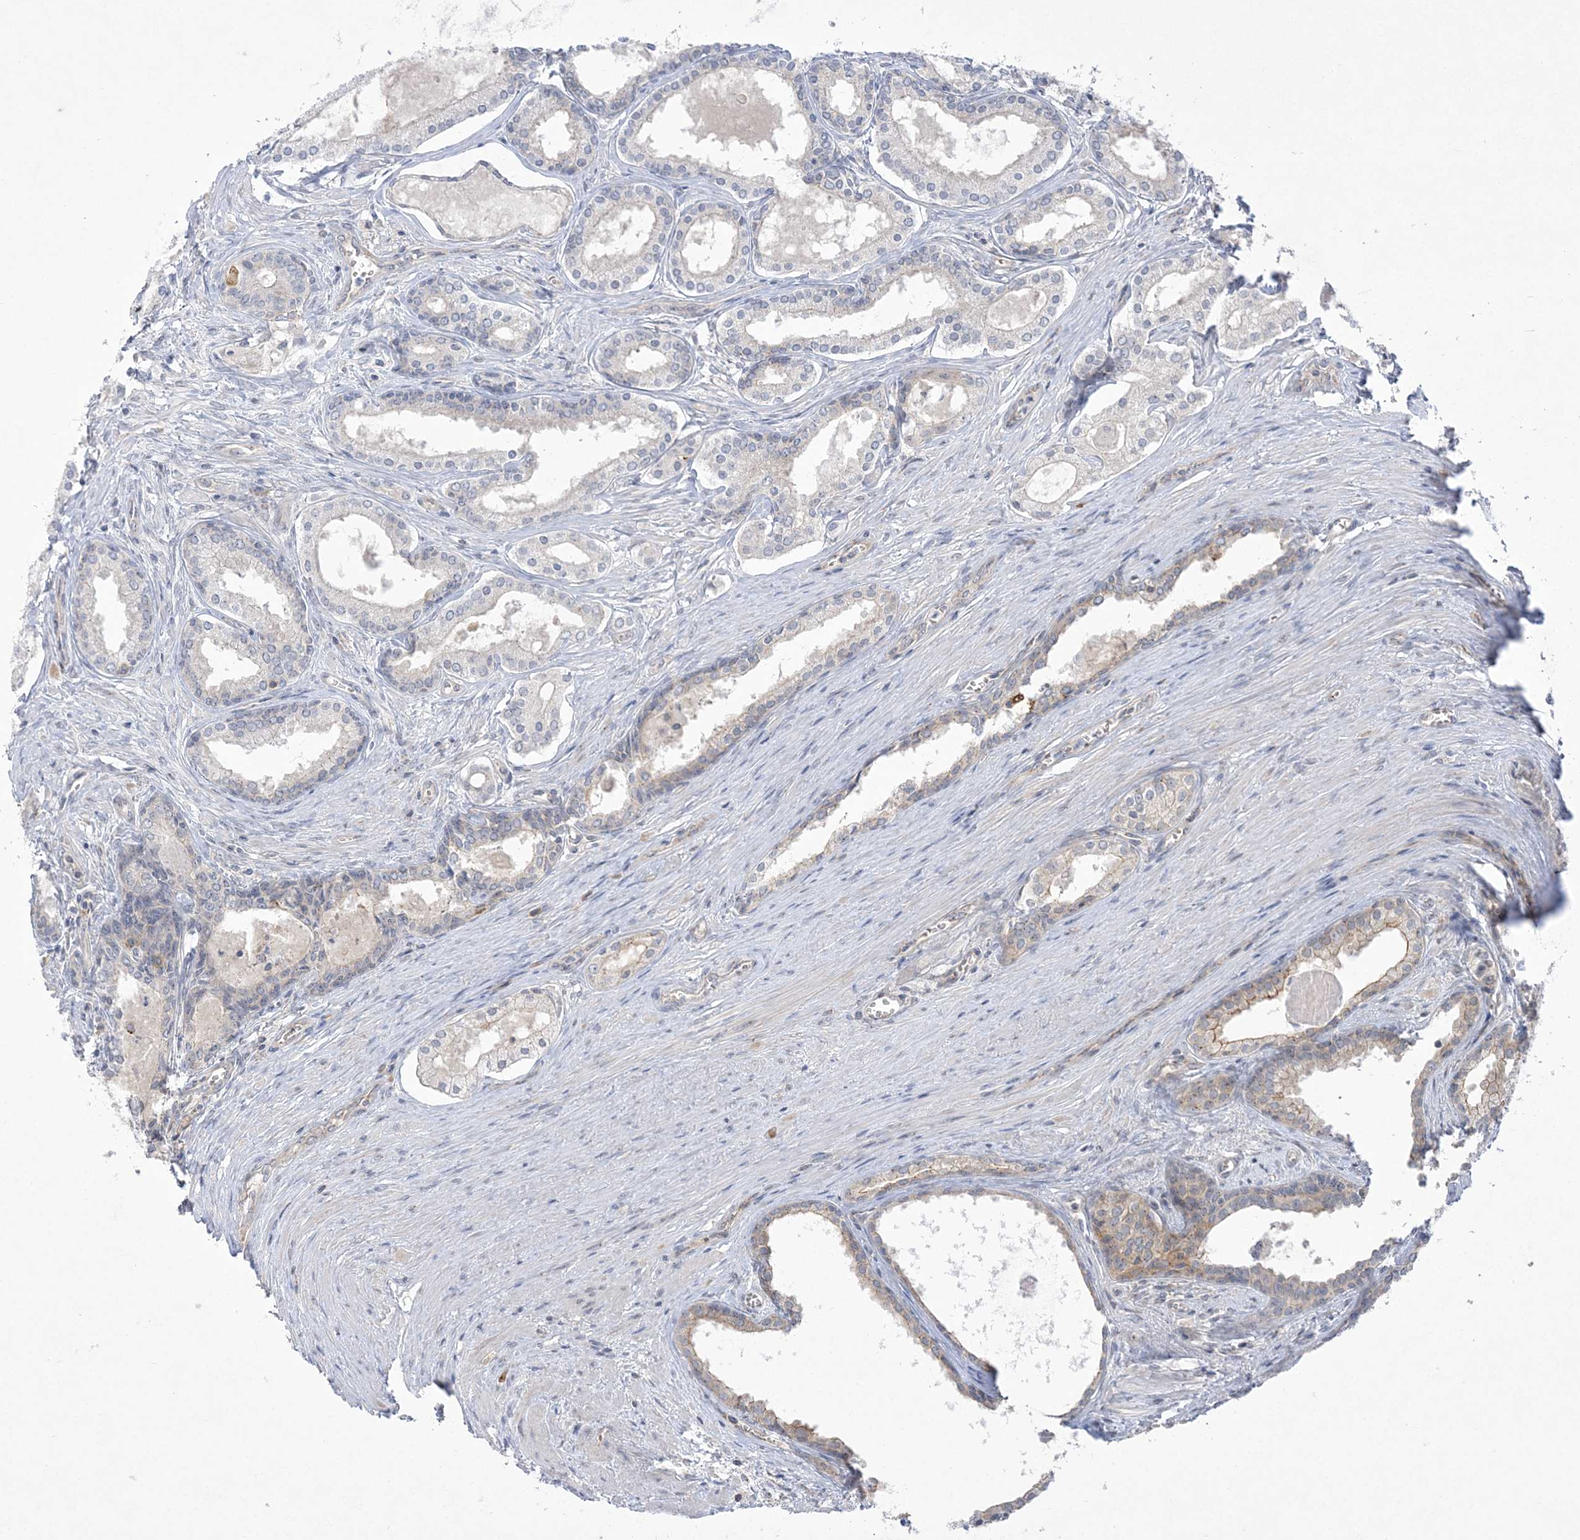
{"staining": {"intensity": "negative", "quantity": "none", "location": "none"}, "tissue": "prostate cancer", "cell_type": "Tumor cells", "image_type": "cancer", "snomed": [{"axis": "morphology", "description": "Adenocarcinoma, High grade"}, {"axis": "topography", "description": "Prostate"}], "caption": "Protein analysis of high-grade adenocarcinoma (prostate) reveals no significant expression in tumor cells.", "gene": "ADAMTS12", "patient": {"sex": "male", "age": 68}}